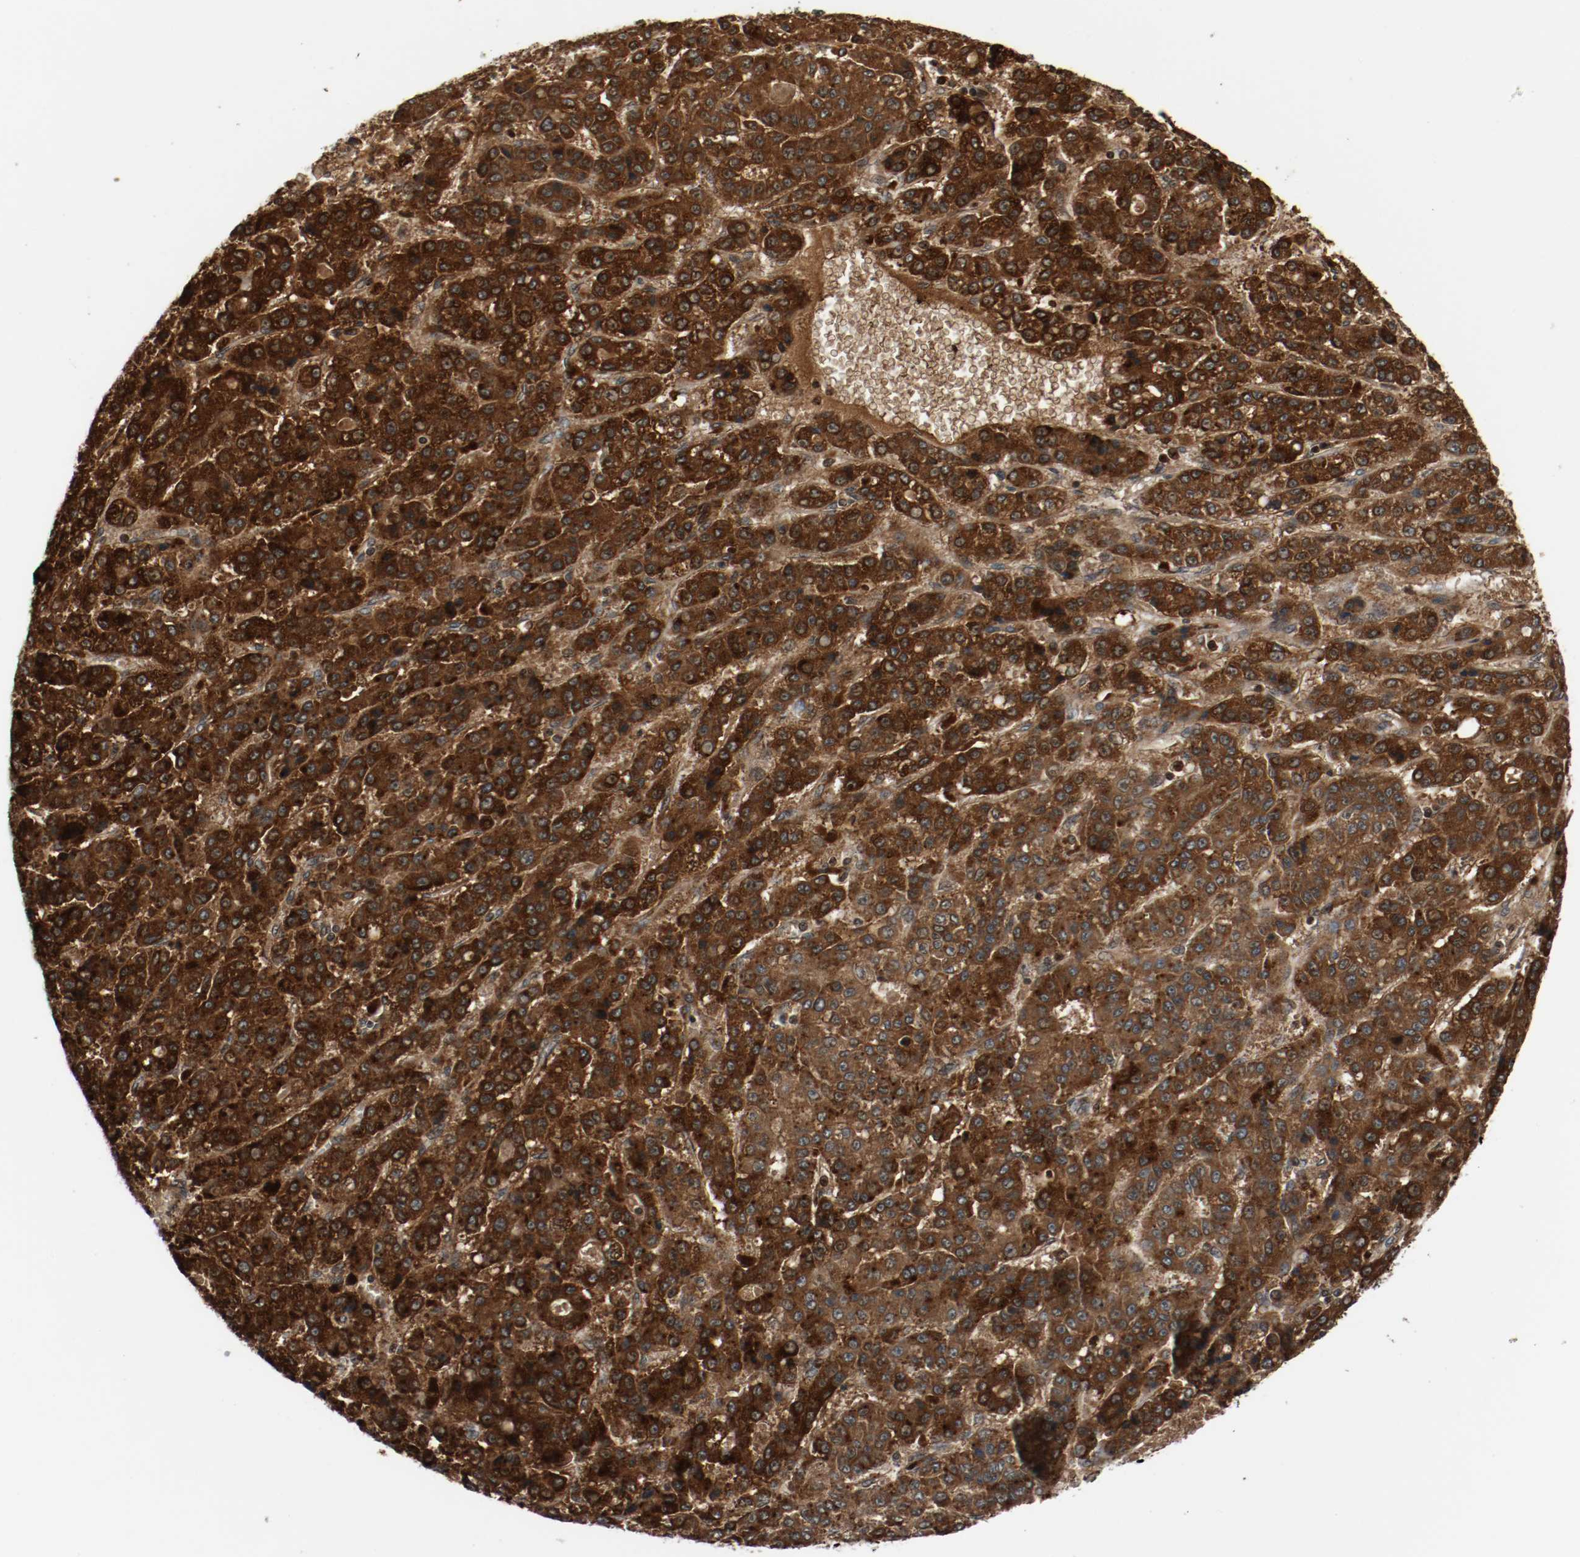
{"staining": {"intensity": "strong", "quantity": ">75%", "location": "cytoplasmic/membranous"}, "tissue": "liver cancer", "cell_type": "Tumor cells", "image_type": "cancer", "snomed": [{"axis": "morphology", "description": "Carcinoma, Hepatocellular, NOS"}, {"axis": "topography", "description": "Liver"}], "caption": "Strong cytoplasmic/membranous expression is identified in about >75% of tumor cells in liver cancer. The protein of interest is shown in brown color, while the nuclei are stained blue.", "gene": "LAMP2", "patient": {"sex": "male", "age": 70}}